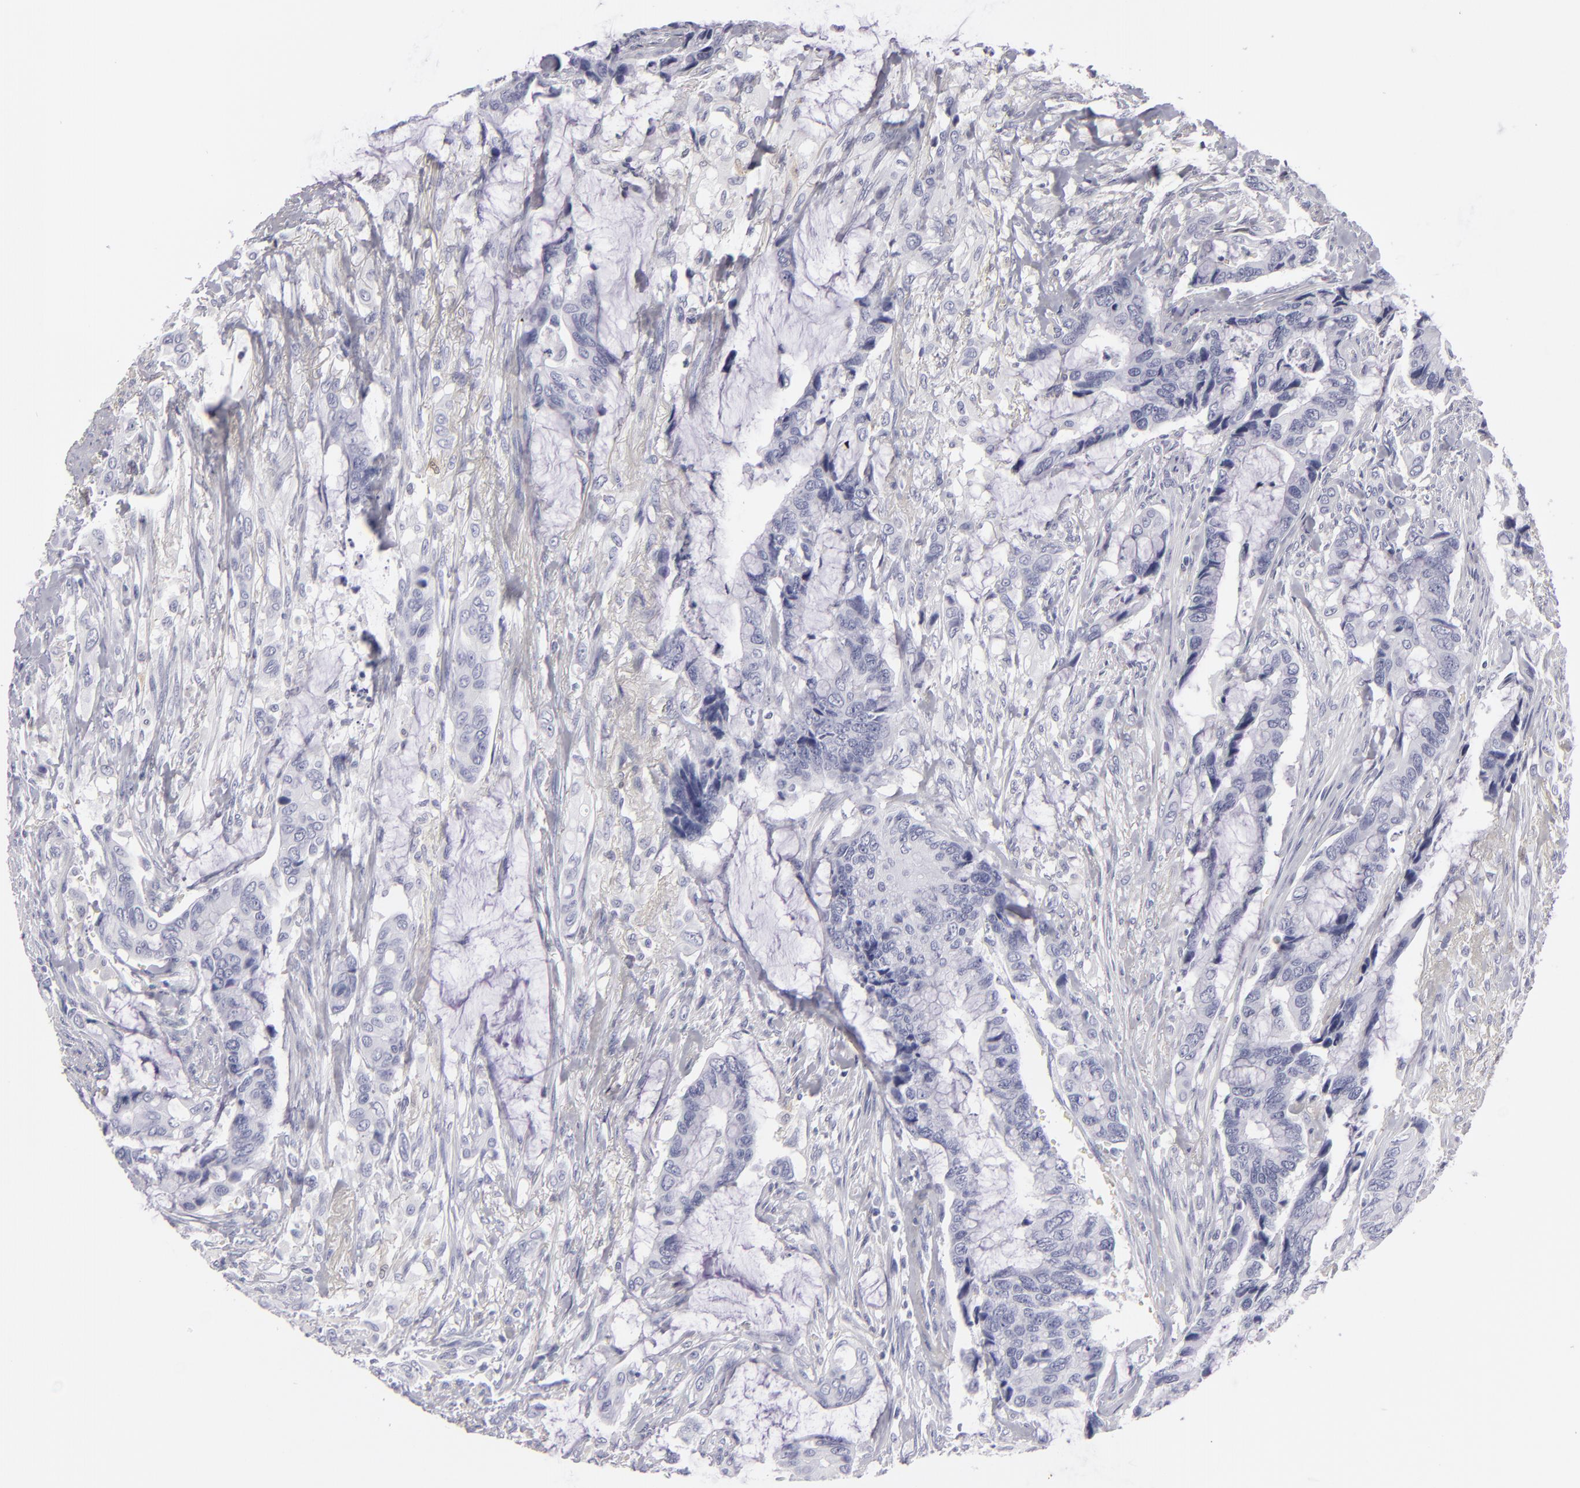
{"staining": {"intensity": "negative", "quantity": "none", "location": "none"}, "tissue": "colorectal cancer", "cell_type": "Tumor cells", "image_type": "cancer", "snomed": [{"axis": "morphology", "description": "Adenocarcinoma, NOS"}, {"axis": "topography", "description": "Rectum"}], "caption": "Tumor cells are negative for brown protein staining in colorectal cancer (adenocarcinoma).", "gene": "F13A1", "patient": {"sex": "female", "age": 59}}